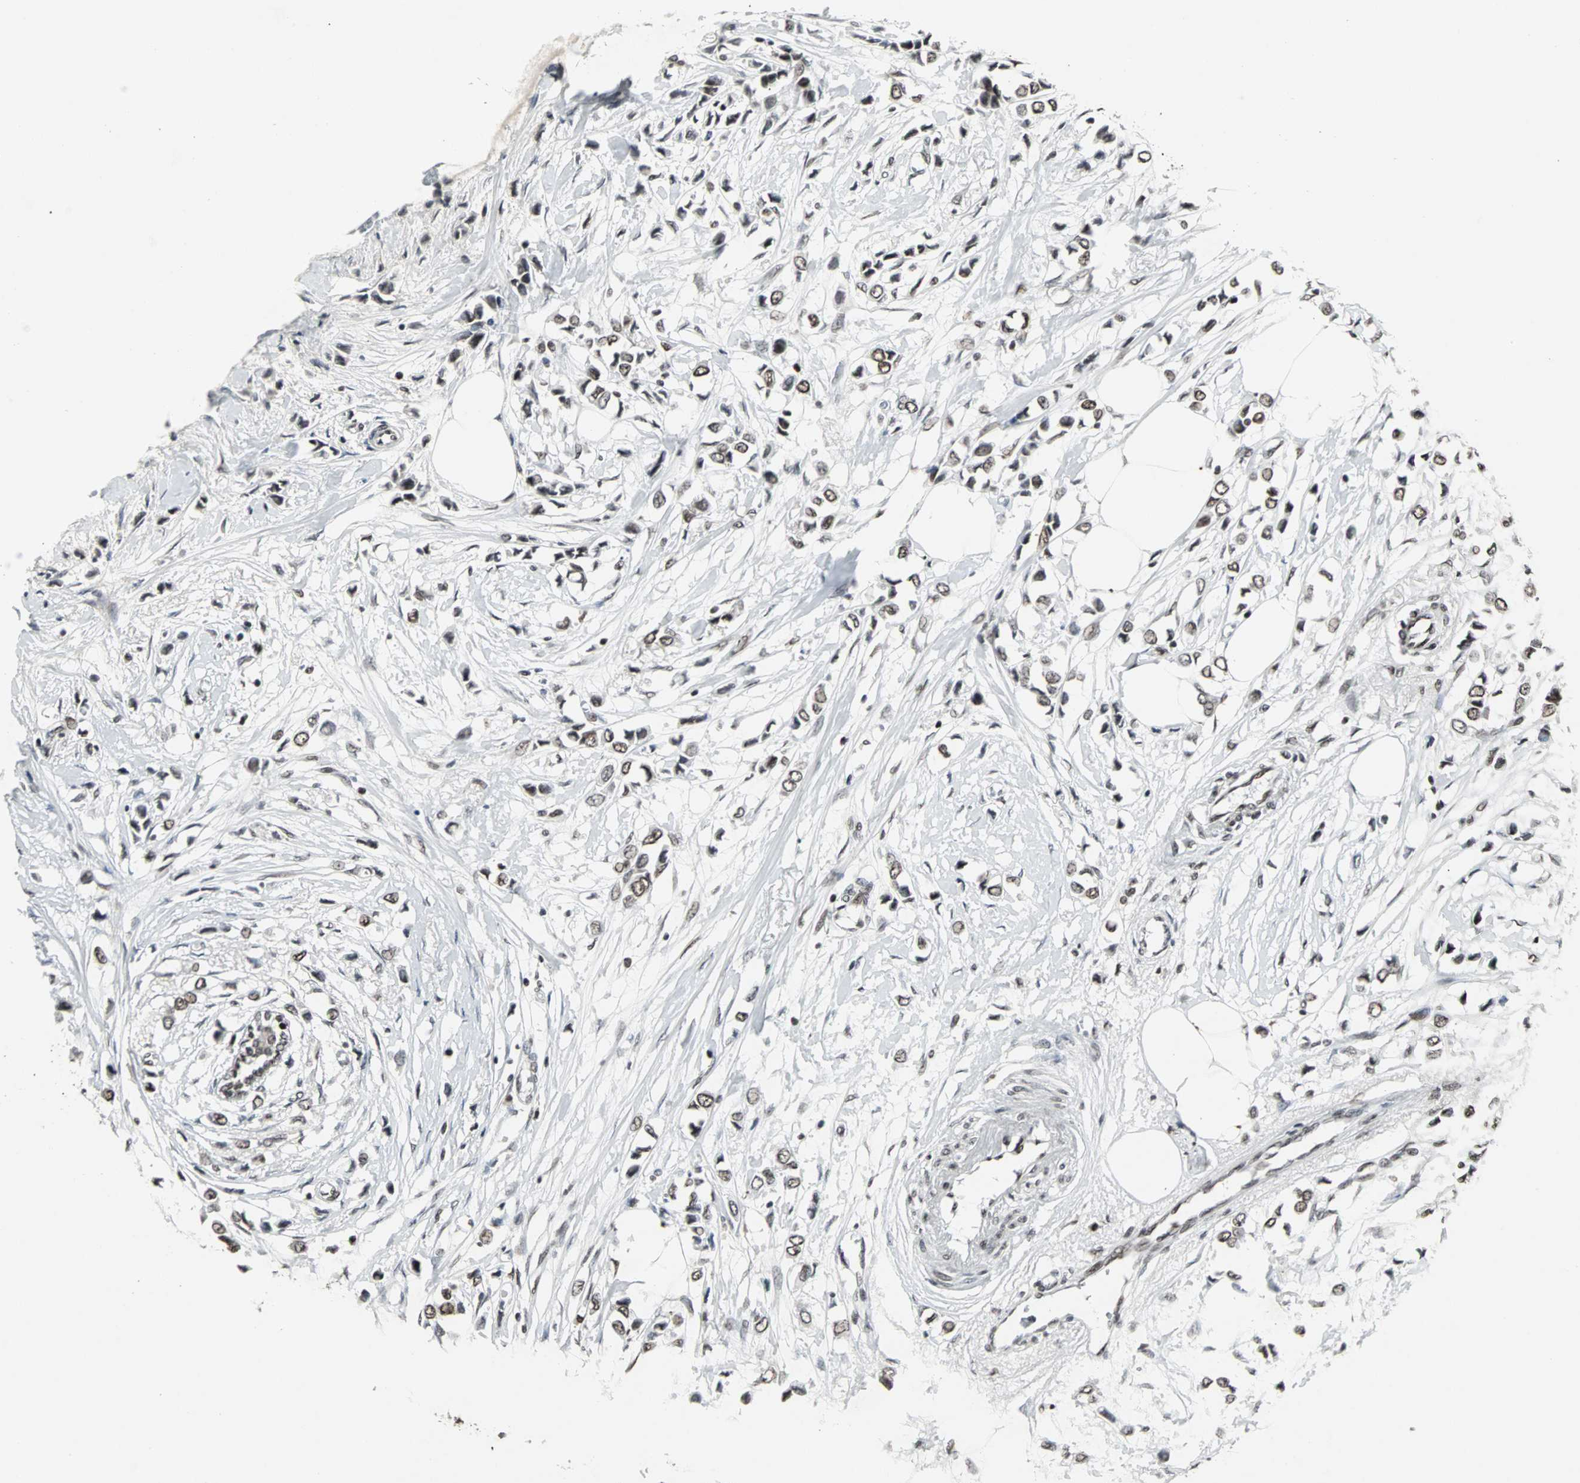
{"staining": {"intensity": "moderate", "quantity": ">75%", "location": "nuclear"}, "tissue": "breast cancer", "cell_type": "Tumor cells", "image_type": "cancer", "snomed": [{"axis": "morphology", "description": "Lobular carcinoma"}, {"axis": "topography", "description": "Breast"}], "caption": "Breast cancer (lobular carcinoma) stained with immunohistochemistry (IHC) reveals moderate nuclear expression in approximately >75% of tumor cells.", "gene": "PNKP", "patient": {"sex": "female", "age": 51}}